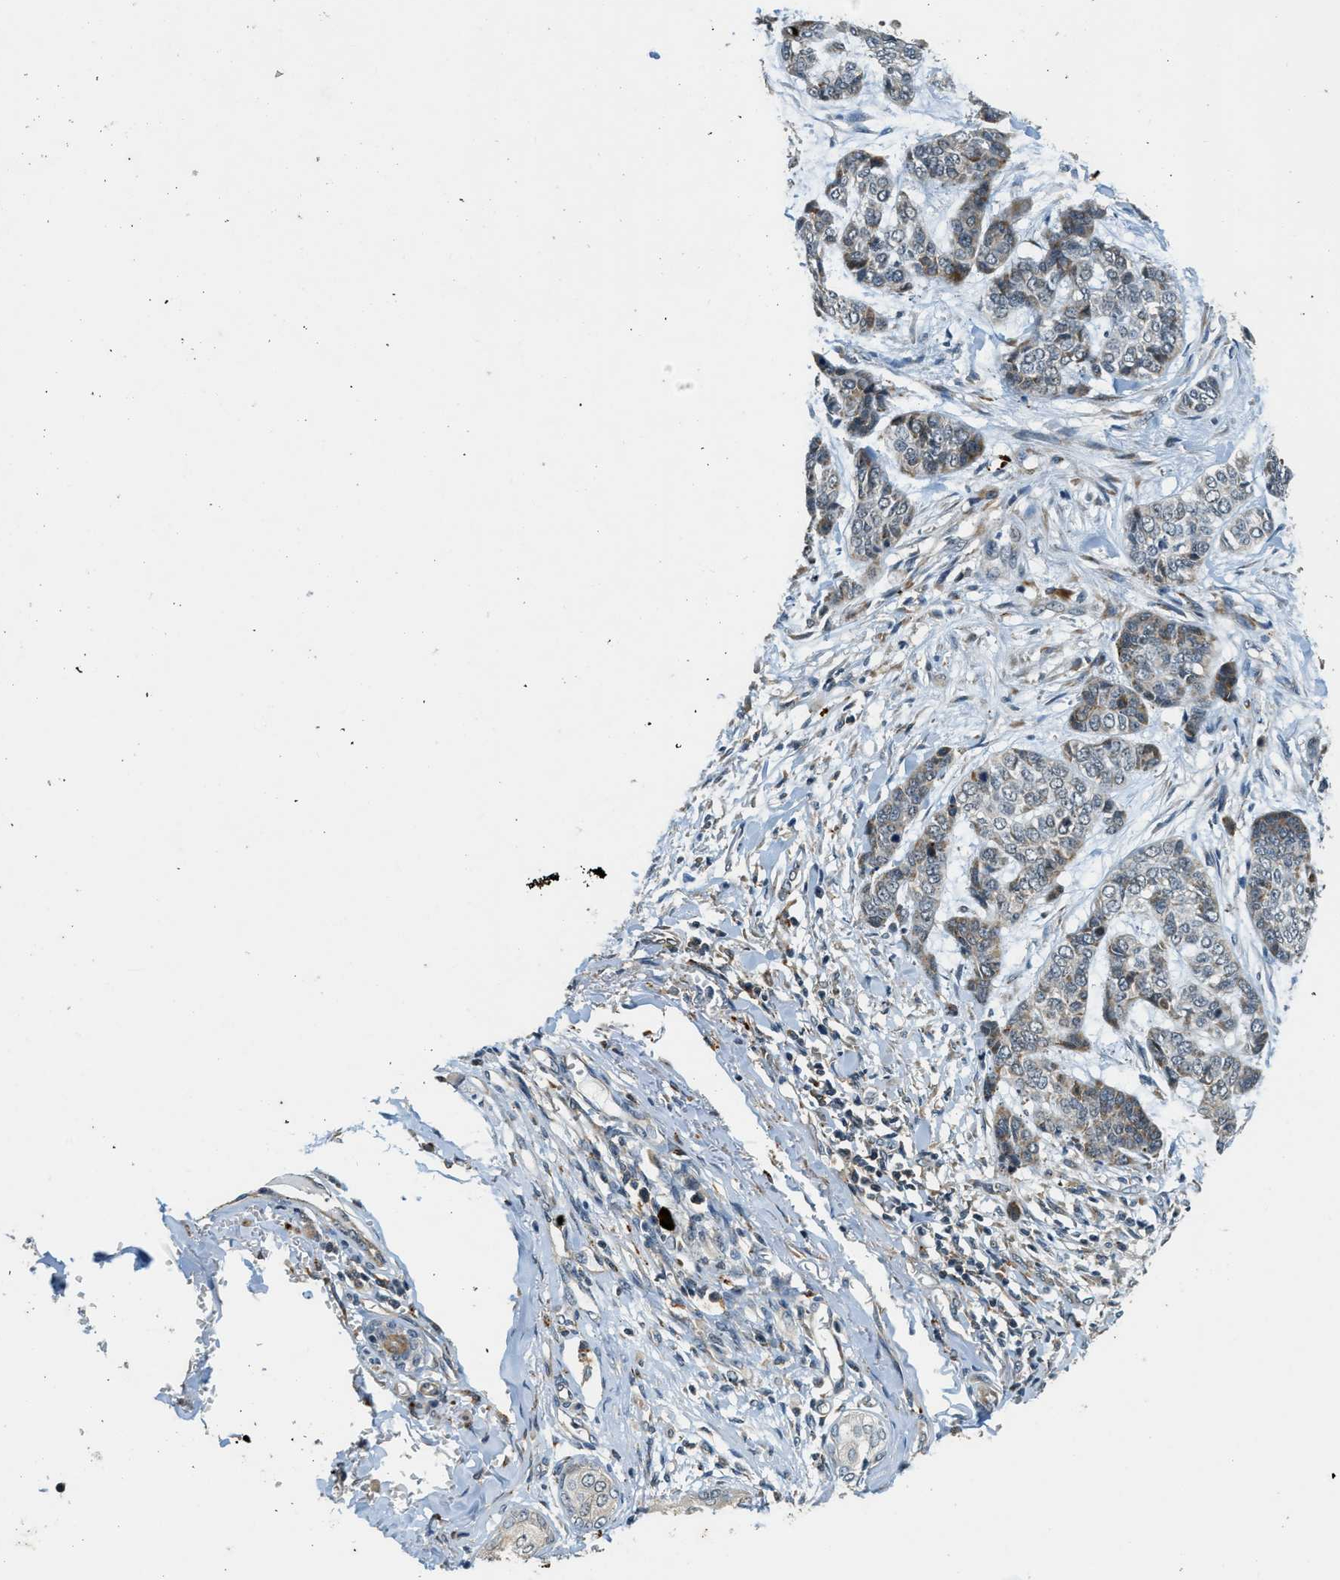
{"staining": {"intensity": "moderate", "quantity": "<25%", "location": "cytoplasmic/membranous"}, "tissue": "skin cancer", "cell_type": "Tumor cells", "image_type": "cancer", "snomed": [{"axis": "morphology", "description": "Basal cell carcinoma"}, {"axis": "topography", "description": "Skin"}], "caption": "The micrograph displays immunohistochemical staining of basal cell carcinoma (skin). There is moderate cytoplasmic/membranous expression is seen in approximately <25% of tumor cells.", "gene": "HERC2", "patient": {"sex": "female", "age": 64}}